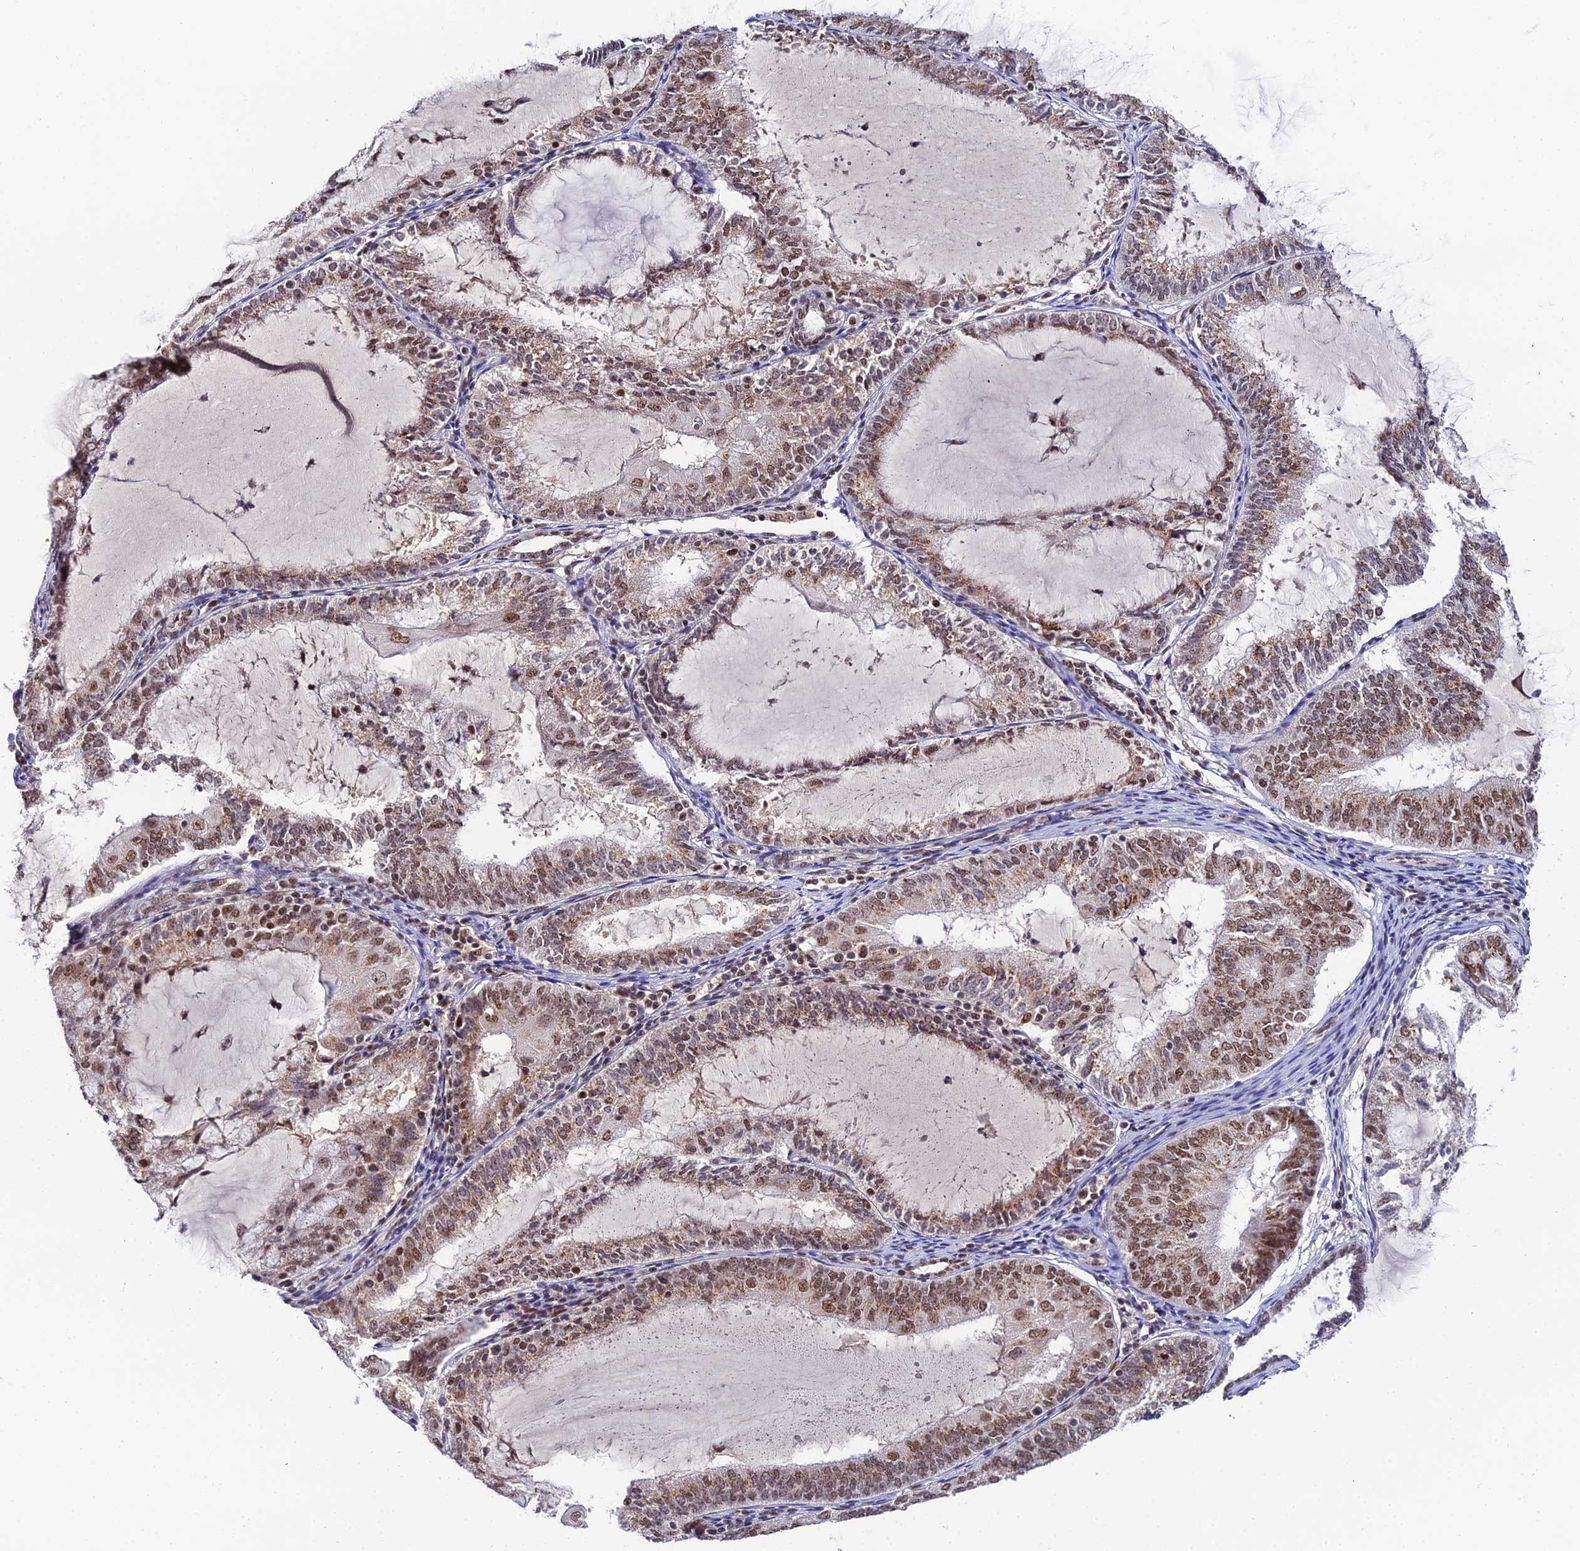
{"staining": {"intensity": "moderate", "quantity": ">75%", "location": "cytoplasmic/membranous,nuclear"}, "tissue": "endometrial cancer", "cell_type": "Tumor cells", "image_type": "cancer", "snomed": [{"axis": "morphology", "description": "Adenocarcinoma, NOS"}, {"axis": "topography", "description": "Endometrium"}], "caption": "Protein staining of endometrial cancer tissue shows moderate cytoplasmic/membranous and nuclear staining in approximately >75% of tumor cells. (IHC, brightfield microscopy, high magnification).", "gene": "EXOSC3", "patient": {"sex": "female", "age": 81}}